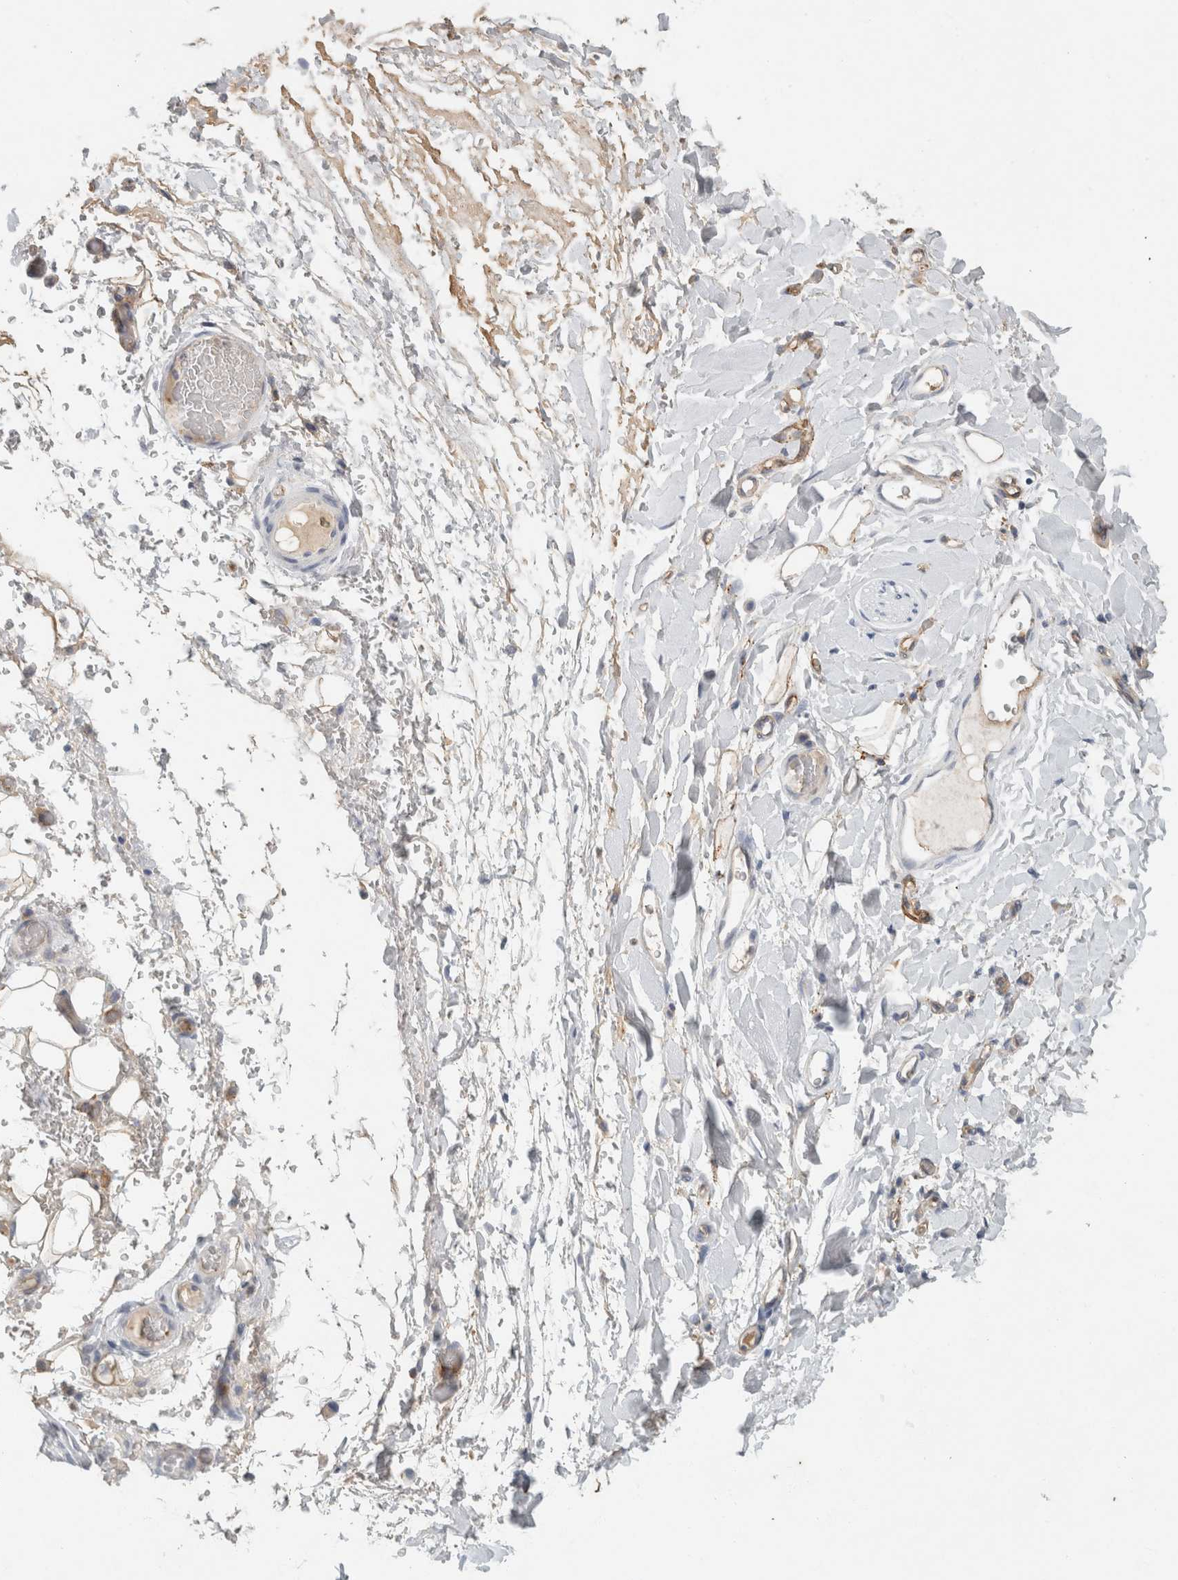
{"staining": {"intensity": "strong", "quantity": ">75%", "location": "cytoplasmic/membranous"}, "tissue": "adipose tissue", "cell_type": "Adipocytes", "image_type": "normal", "snomed": [{"axis": "morphology", "description": "Normal tissue, NOS"}, {"axis": "morphology", "description": "Adenocarcinoma, NOS"}, {"axis": "topography", "description": "Esophagus"}], "caption": "Protein expression analysis of benign adipose tissue exhibits strong cytoplasmic/membranous staining in about >75% of adipocytes.", "gene": "CD36", "patient": {"sex": "male", "age": 62}}